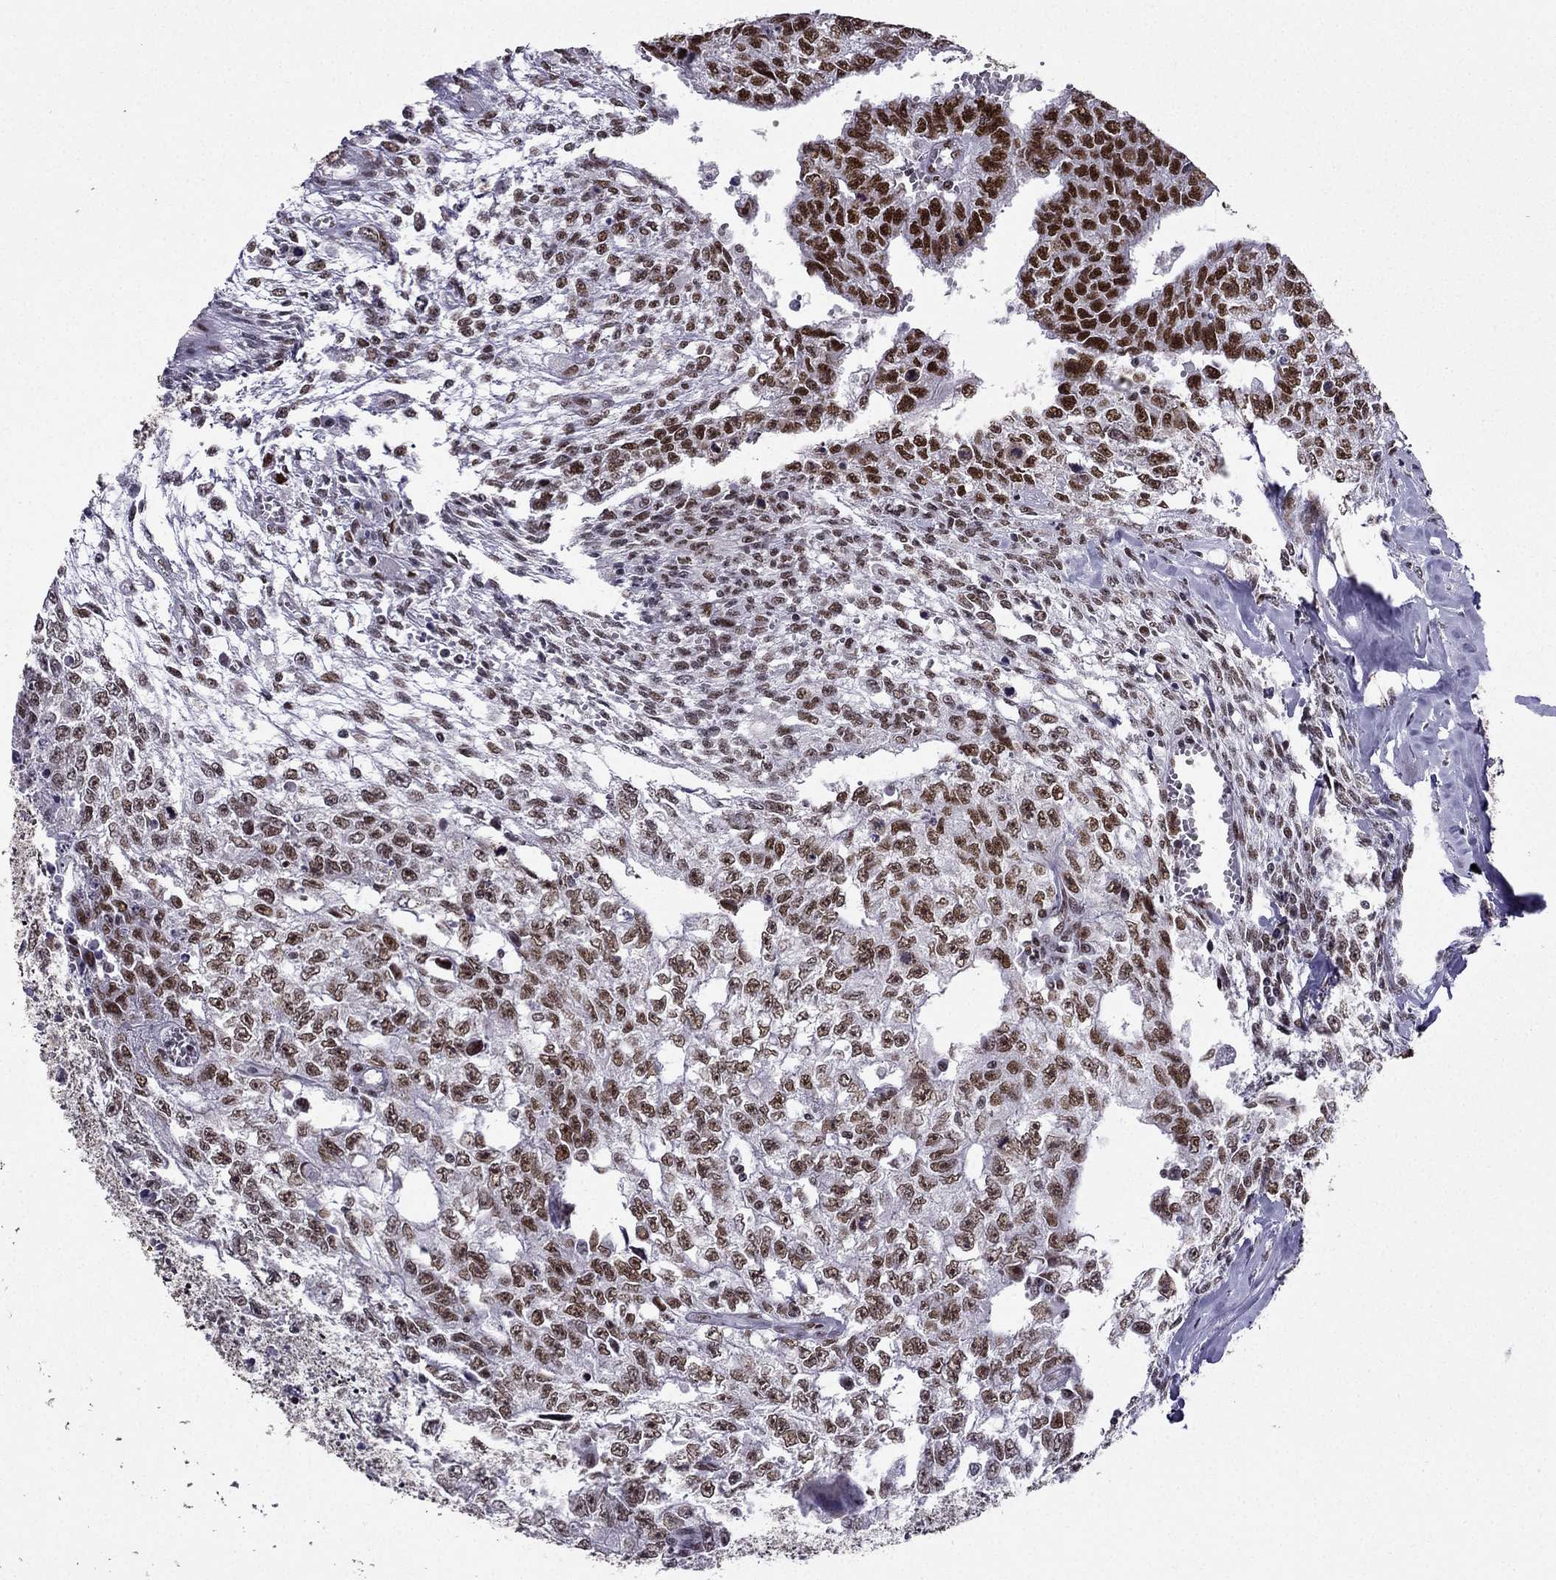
{"staining": {"intensity": "strong", "quantity": "25%-75%", "location": "nuclear"}, "tissue": "testis cancer", "cell_type": "Tumor cells", "image_type": "cancer", "snomed": [{"axis": "morphology", "description": "Carcinoma, Embryonal, NOS"}, {"axis": "morphology", "description": "Teratoma, malignant, NOS"}, {"axis": "topography", "description": "Testis"}], "caption": "Immunohistochemical staining of human testis cancer (malignant teratoma) exhibits strong nuclear protein positivity in about 25%-75% of tumor cells.", "gene": "ZNF420", "patient": {"sex": "male", "age": 24}}